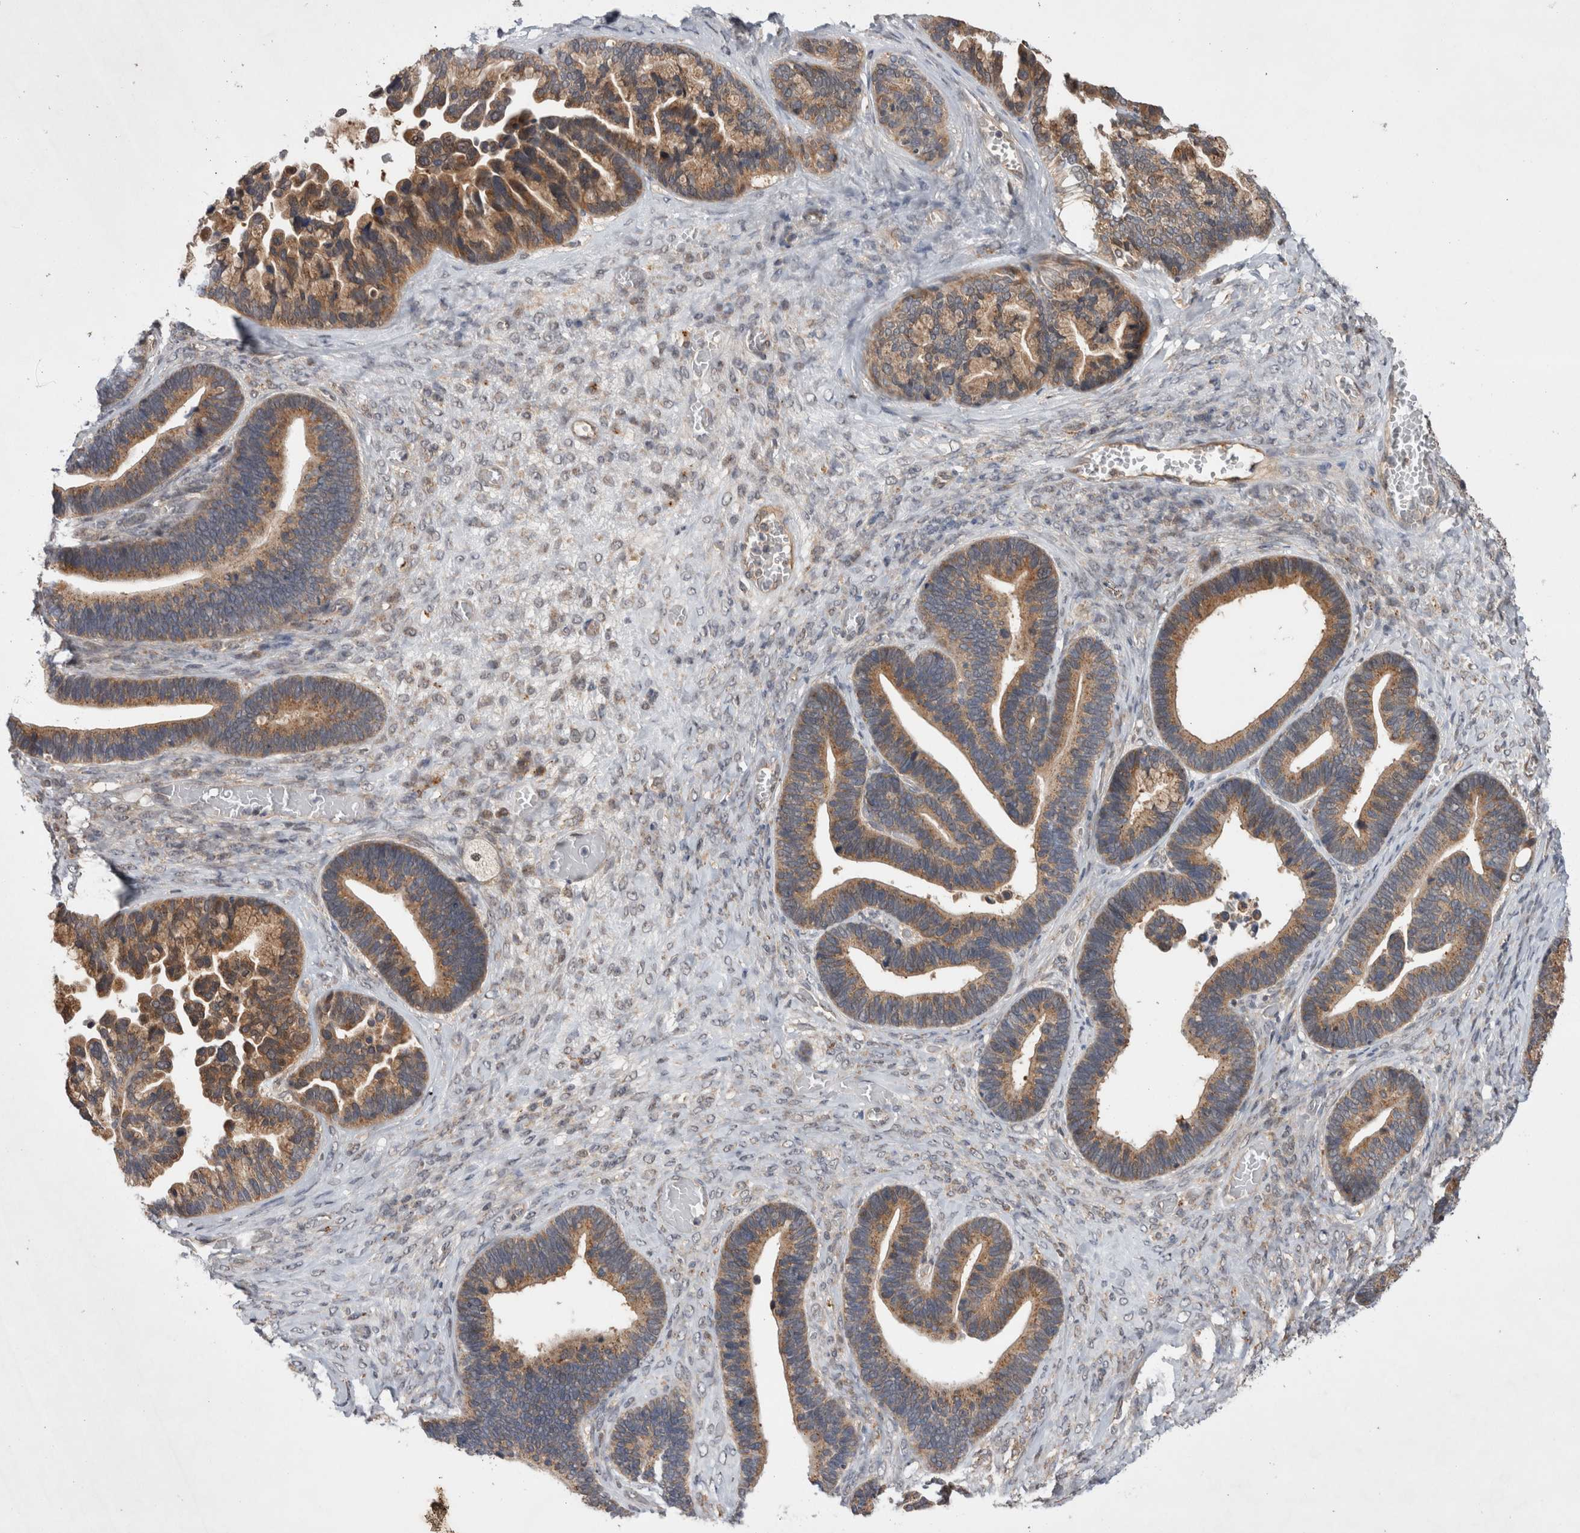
{"staining": {"intensity": "moderate", "quantity": ">75%", "location": "cytoplasmic/membranous"}, "tissue": "ovarian cancer", "cell_type": "Tumor cells", "image_type": "cancer", "snomed": [{"axis": "morphology", "description": "Cystadenocarcinoma, serous, NOS"}, {"axis": "topography", "description": "Ovary"}], "caption": "A high-resolution micrograph shows immunohistochemistry (IHC) staining of serous cystadenocarcinoma (ovarian), which reveals moderate cytoplasmic/membranous expression in about >75% of tumor cells. The staining was performed using DAB, with brown indicating positive protein expression. Nuclei are stained blue with hematoxylin.", "gene": "MRPL37", "patient": {"sex": "female", "age": 56}}